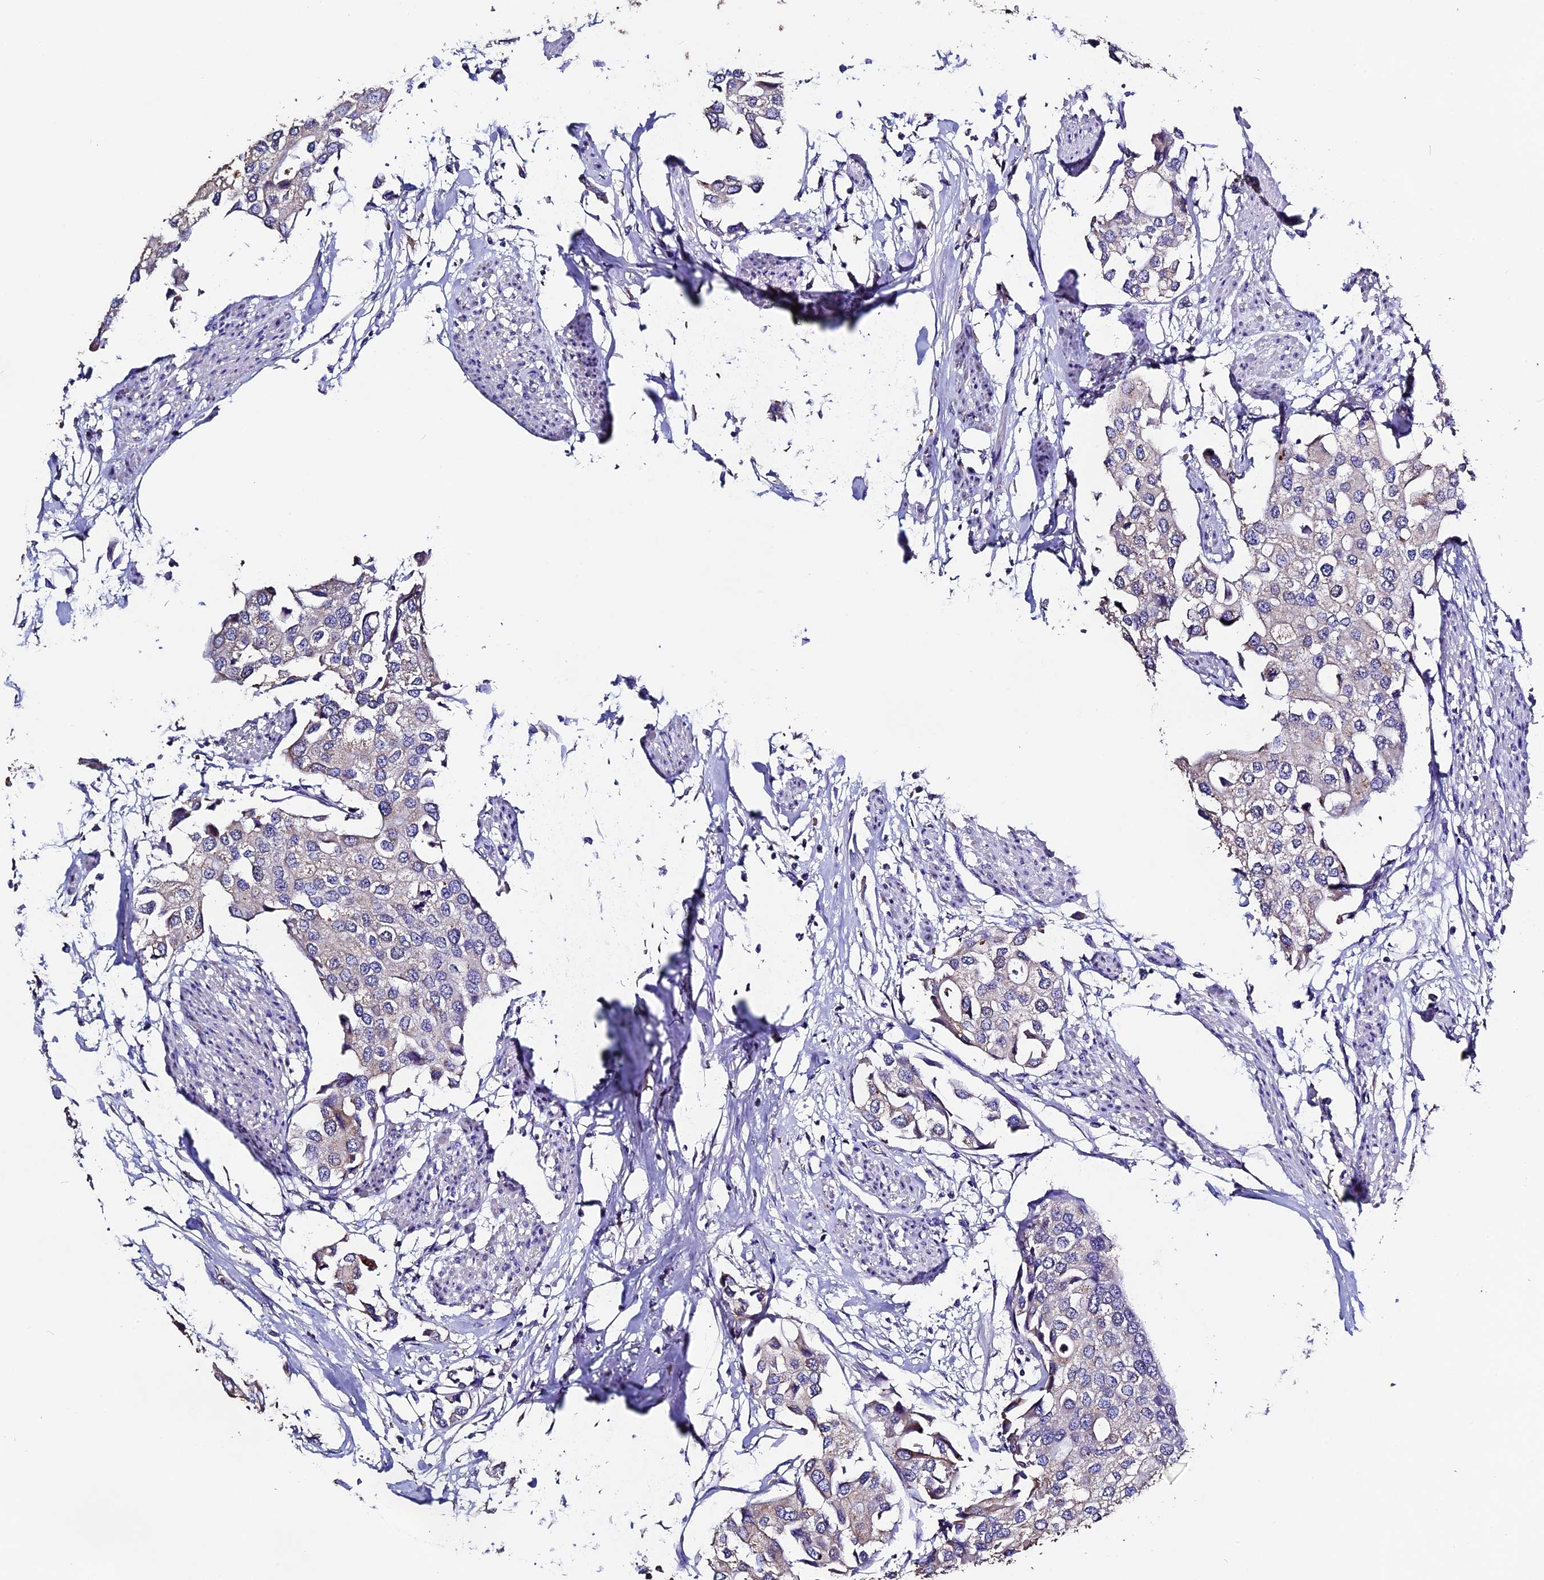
{"staining": {"intensity": "weak", "quantity": "<25%", "location": "cytoplasmic/membranous"}, "tissue": "urothelial cancer", "cell_type": "Tumor cells", "image_type": "cancer", "snomed": [{"axis": "morphology", "description": "Urothelial carcinoma, High grade"}, {"axis": "topography", "description": "Urinary bladder"}], "caption": "Tumor cells show no significant protein expression in urothelial carcinoma (high-grade).", "gene": "FBXW9", "patient": {"sex": "male", "age": 64}}